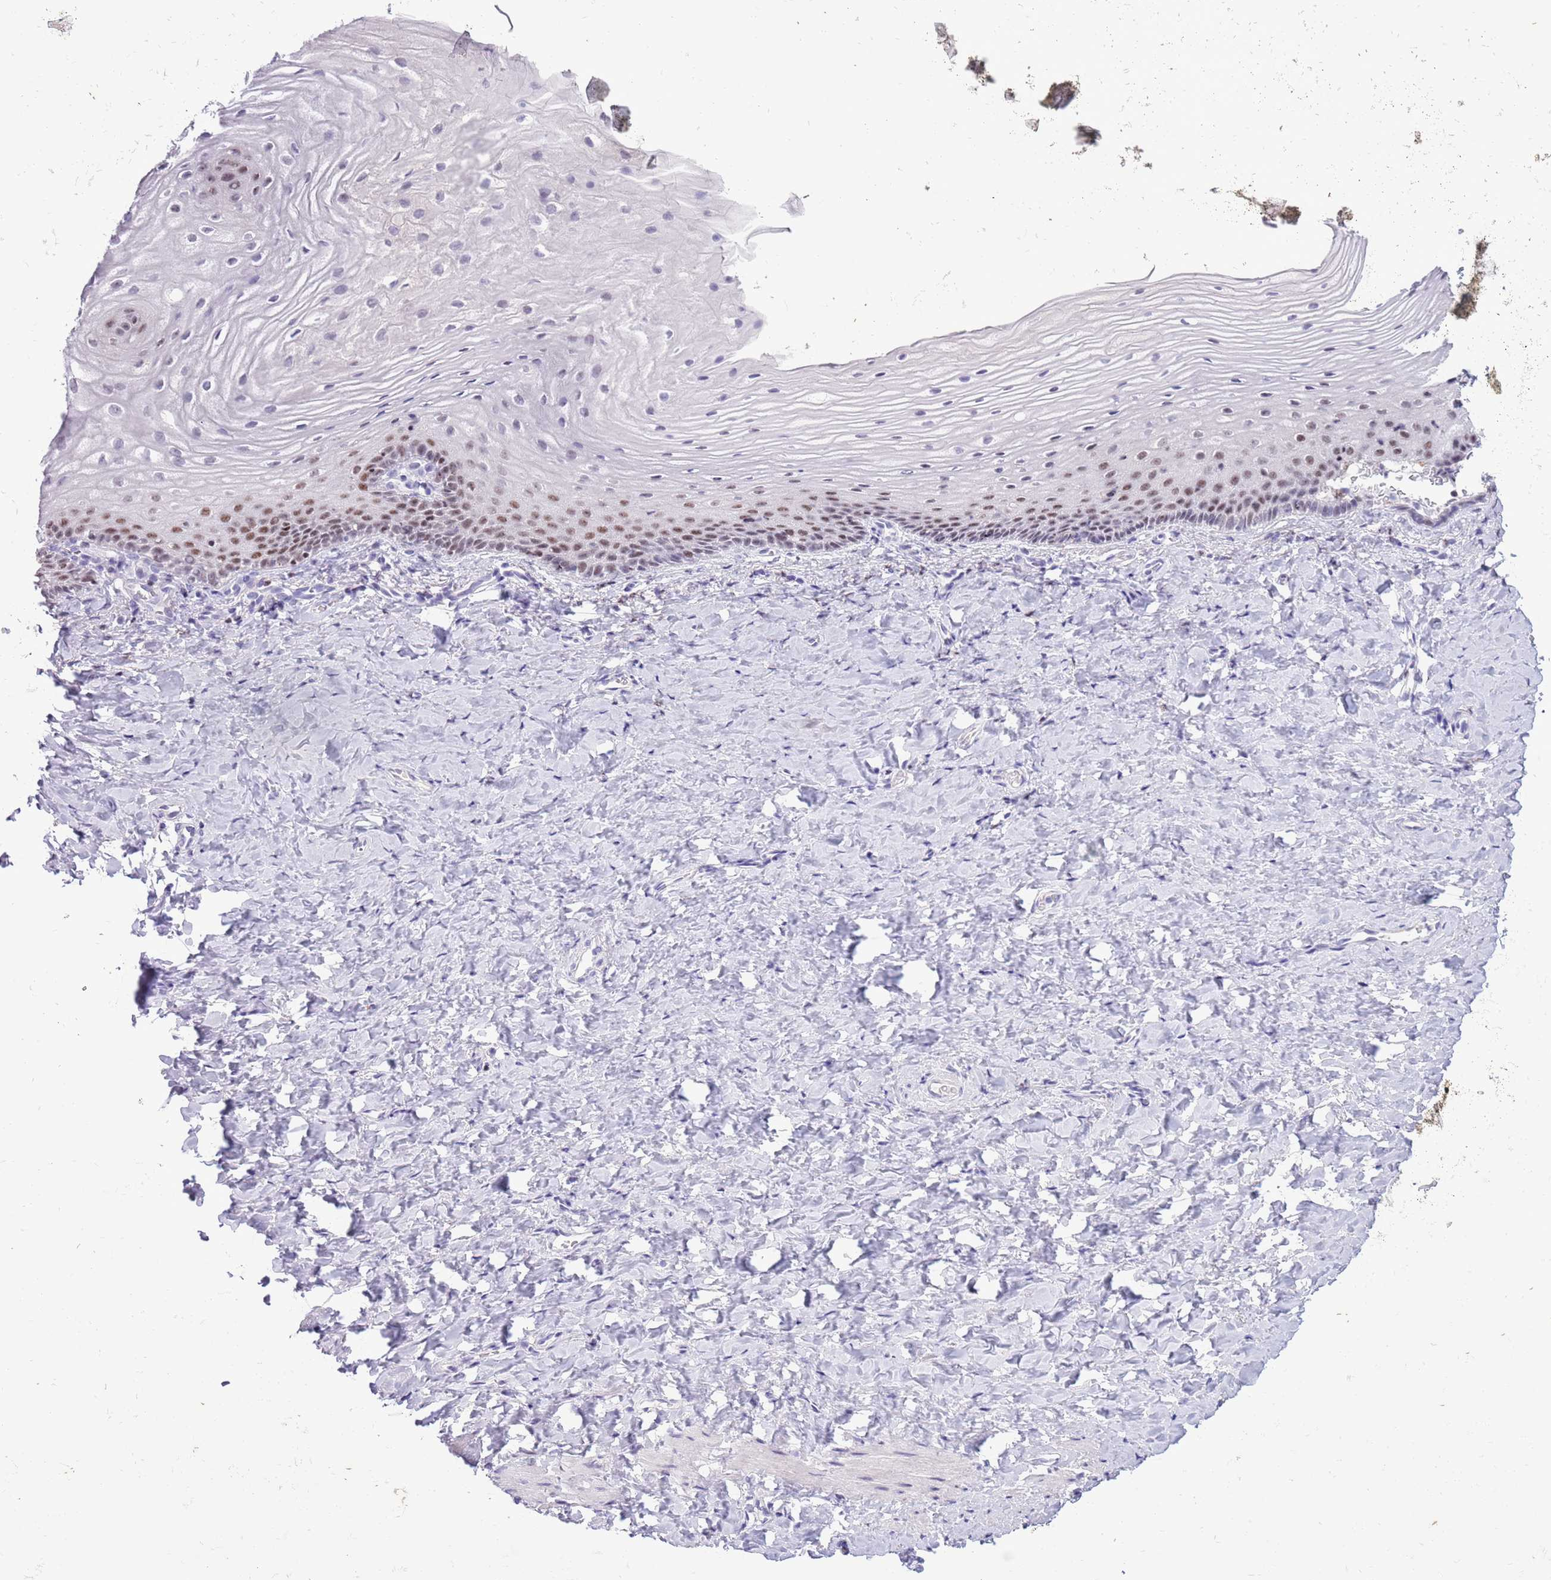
{"staining": {"intensity": "moderate", "quantity": "25%-75%", "location": "nuclear"}, "tissue": "vagina", "cell_type": "Squamous epithelial cells", "image_type": "normal", "snomed": [{"axis": "morphology", "description": "Normal tissue, NOS"}, {"axis": "topography", "description": "Vagina"}], "caption": "The histopathology image reveals staining of unremarkable vagina, revealing moderate nuclear protein staining (brown color) within squamous epithelial cells. (DAB IHC, brown staining for protein, blue staining for nuclei).", "gene": "BCL11B", "patient": {"sex": "female", "age": 60}}